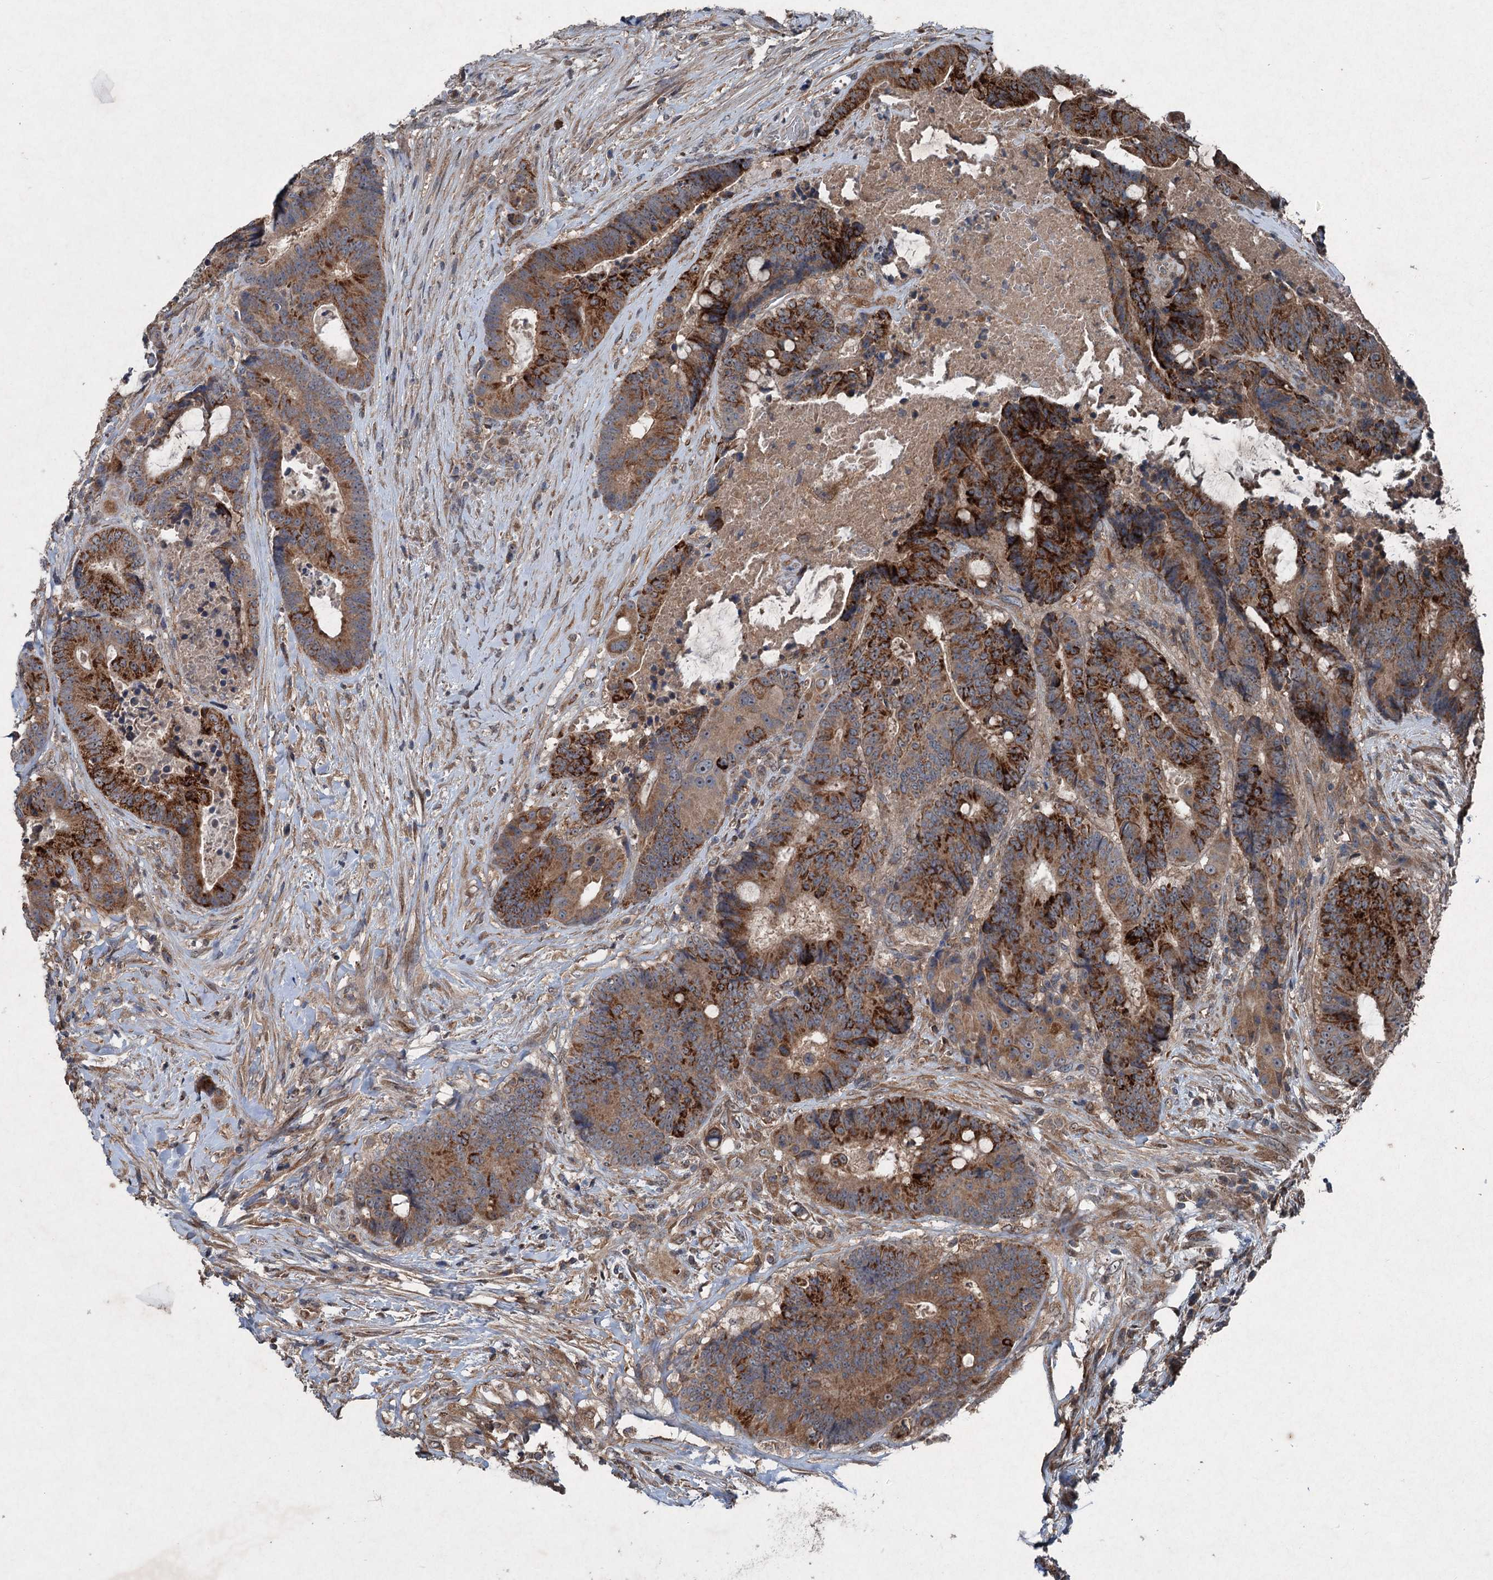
{"staining": {"intensity": "strong", "quantity": ">75%", "location": "cytoplasmic/membranous"}, "tissue": "colorectal cancer", "cell_type": "Tumor cells", "image_type": "cancer", "snomed": [{"axis": "morphology", "description": "Adenocarcinoma, NOS"}, {"axis": "topography", "description": "Rectum"}], "caption": "A high amount of strong cytoplasmic/membranous positivity is present in about >75% of tumor cells in adenocarcinoma (colorectal) tissue.", "gene": "ALAS1", "patient": {"sex": "male", "age": 69}}